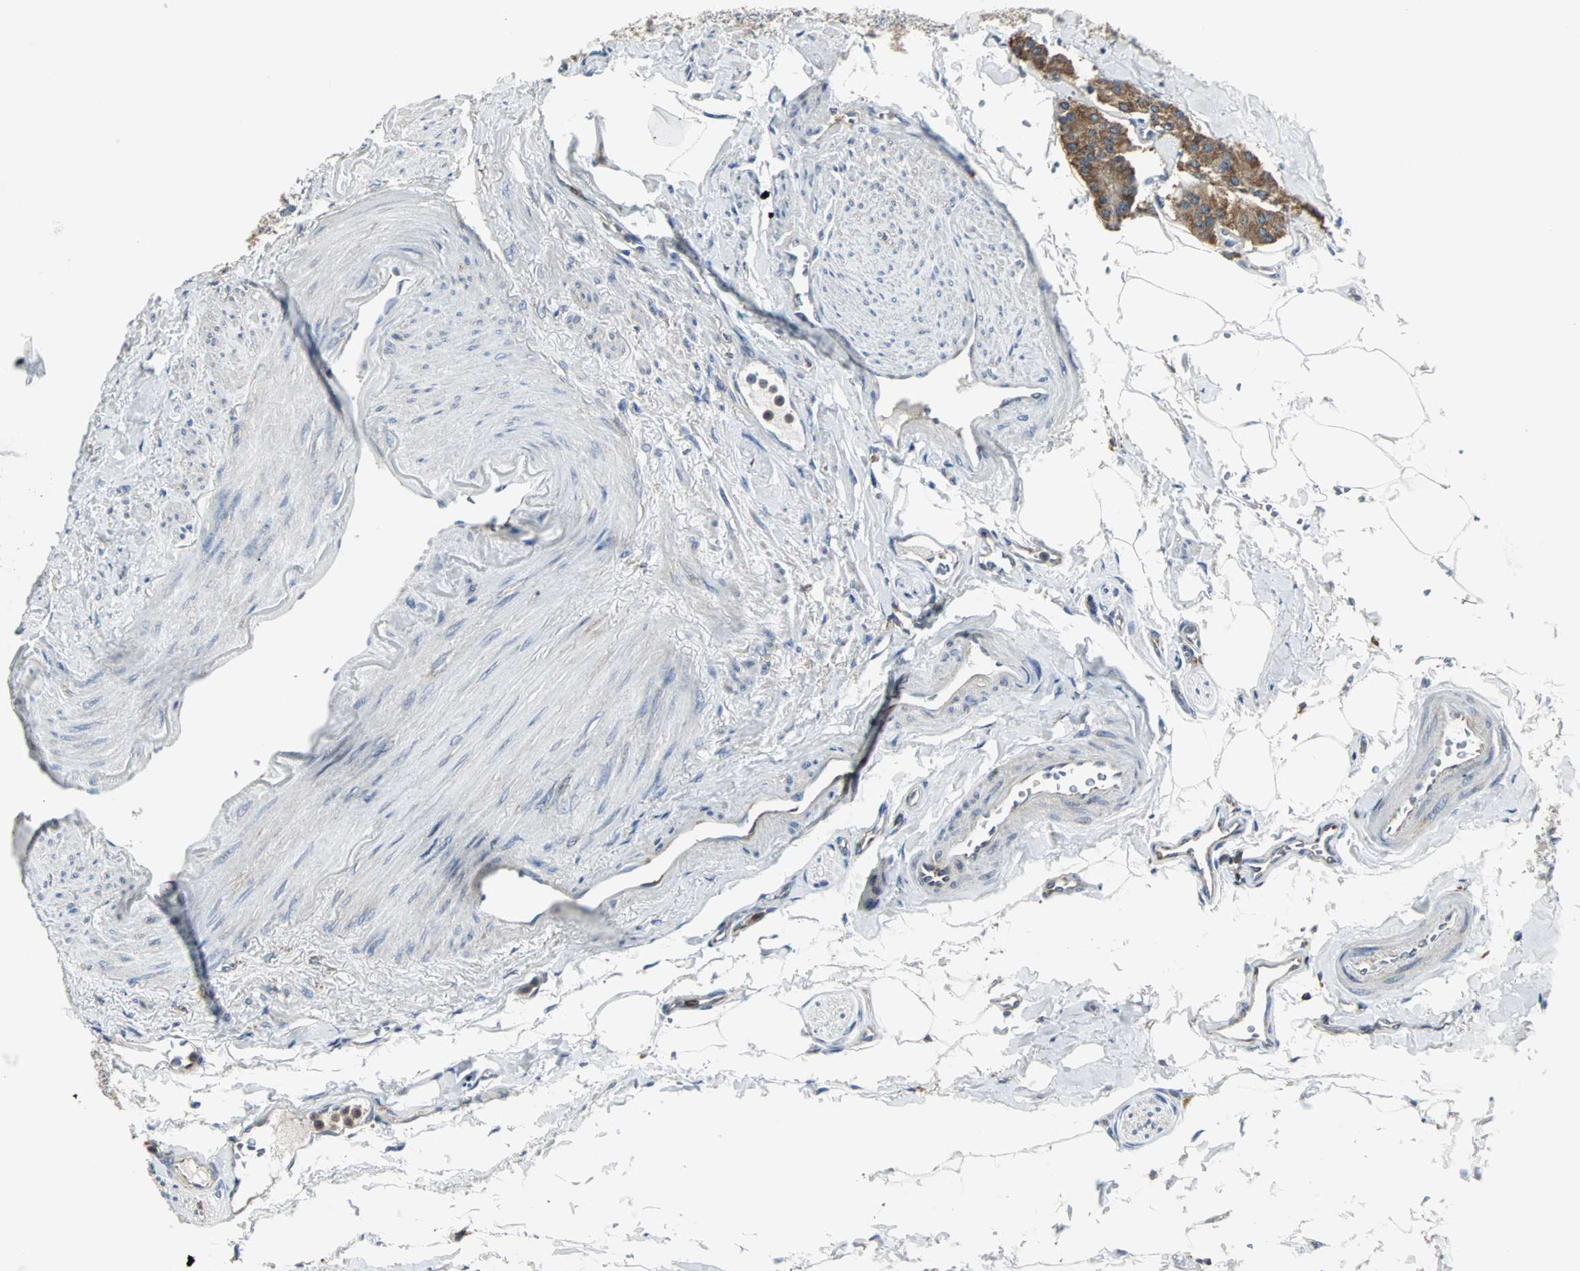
{"staining": {"intensity": "strong", "quantity": ">75%", "location": "cytoplasmic/membranous"}, "tissue": "carcinoid", "cell_type": "Tumor cells", "image_type": "cancer", "snomed": [{"axis": "morphology", "description": "Carcinoid, malignant, NOS"}, {"axis": "topography", "description": "Colon"}], "caption": "Immunohistochemical staining of carcinoid reveals high levels of strong cytoplasmic/membranous protein positivity in about >75% of tumor cells.", "gene": "LRRFIP1", "patient": {"sex": "female", "age": 61}}